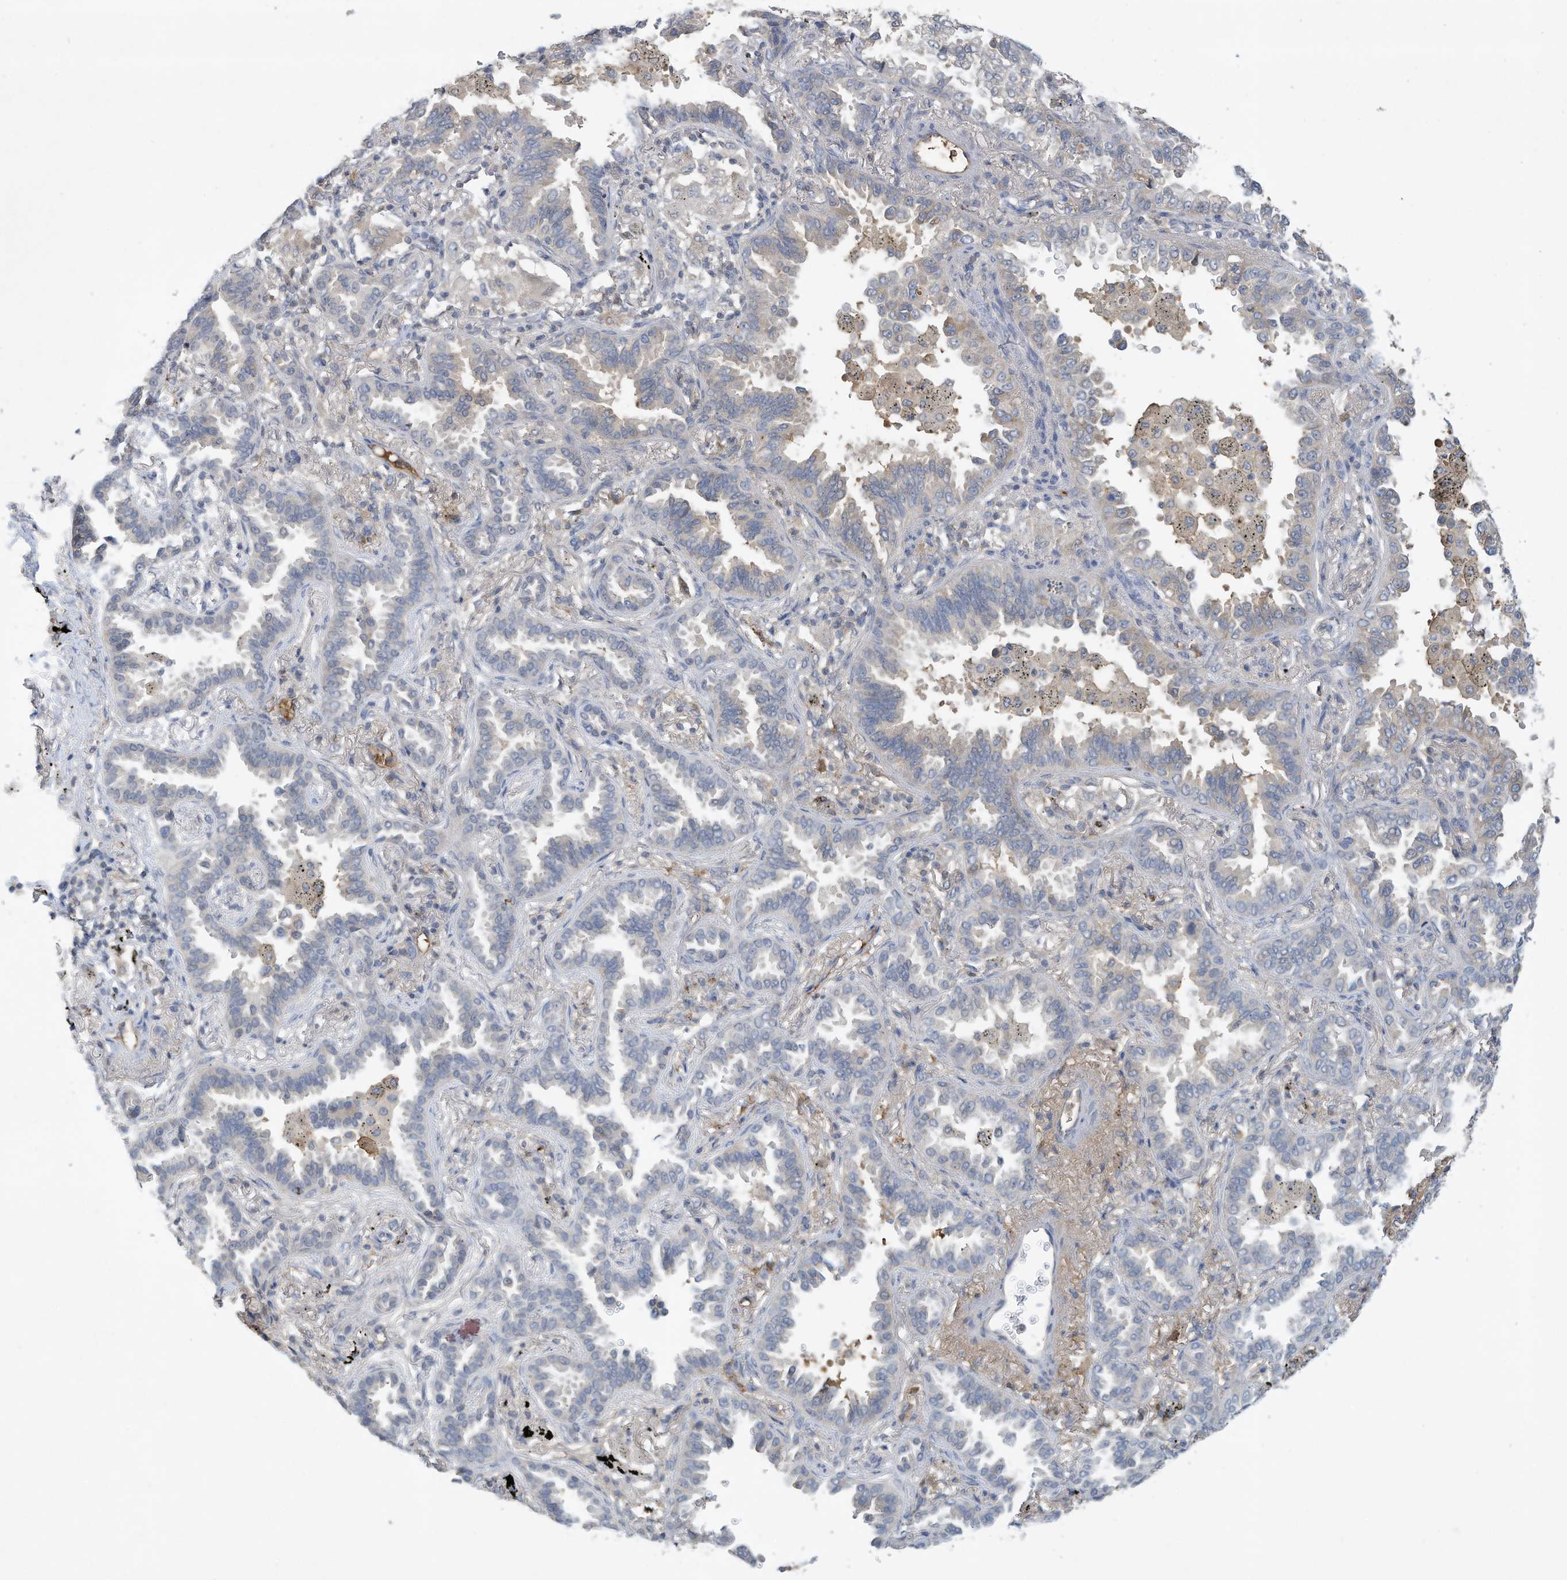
{"staining": {"intensity": "negative", "quantity": "none", "location": "none"}, "tissue": "lung cancer", "cell_type": "Tumor cells", "image_type": "cancer", "snomed": [{"axis": "morphology", "description": "Normal tissue, NOS"}, {"axis": "morphology", "description": "Adenocarcinoma, NOS"}, {"axis": "topography", "description": "Lung"}], "caption": "IHC of human lung adenocarcinoma exhibits no expression in tumor cells.", "gene": "HAS3", "patient": {"sex": "male", "age": 59}}